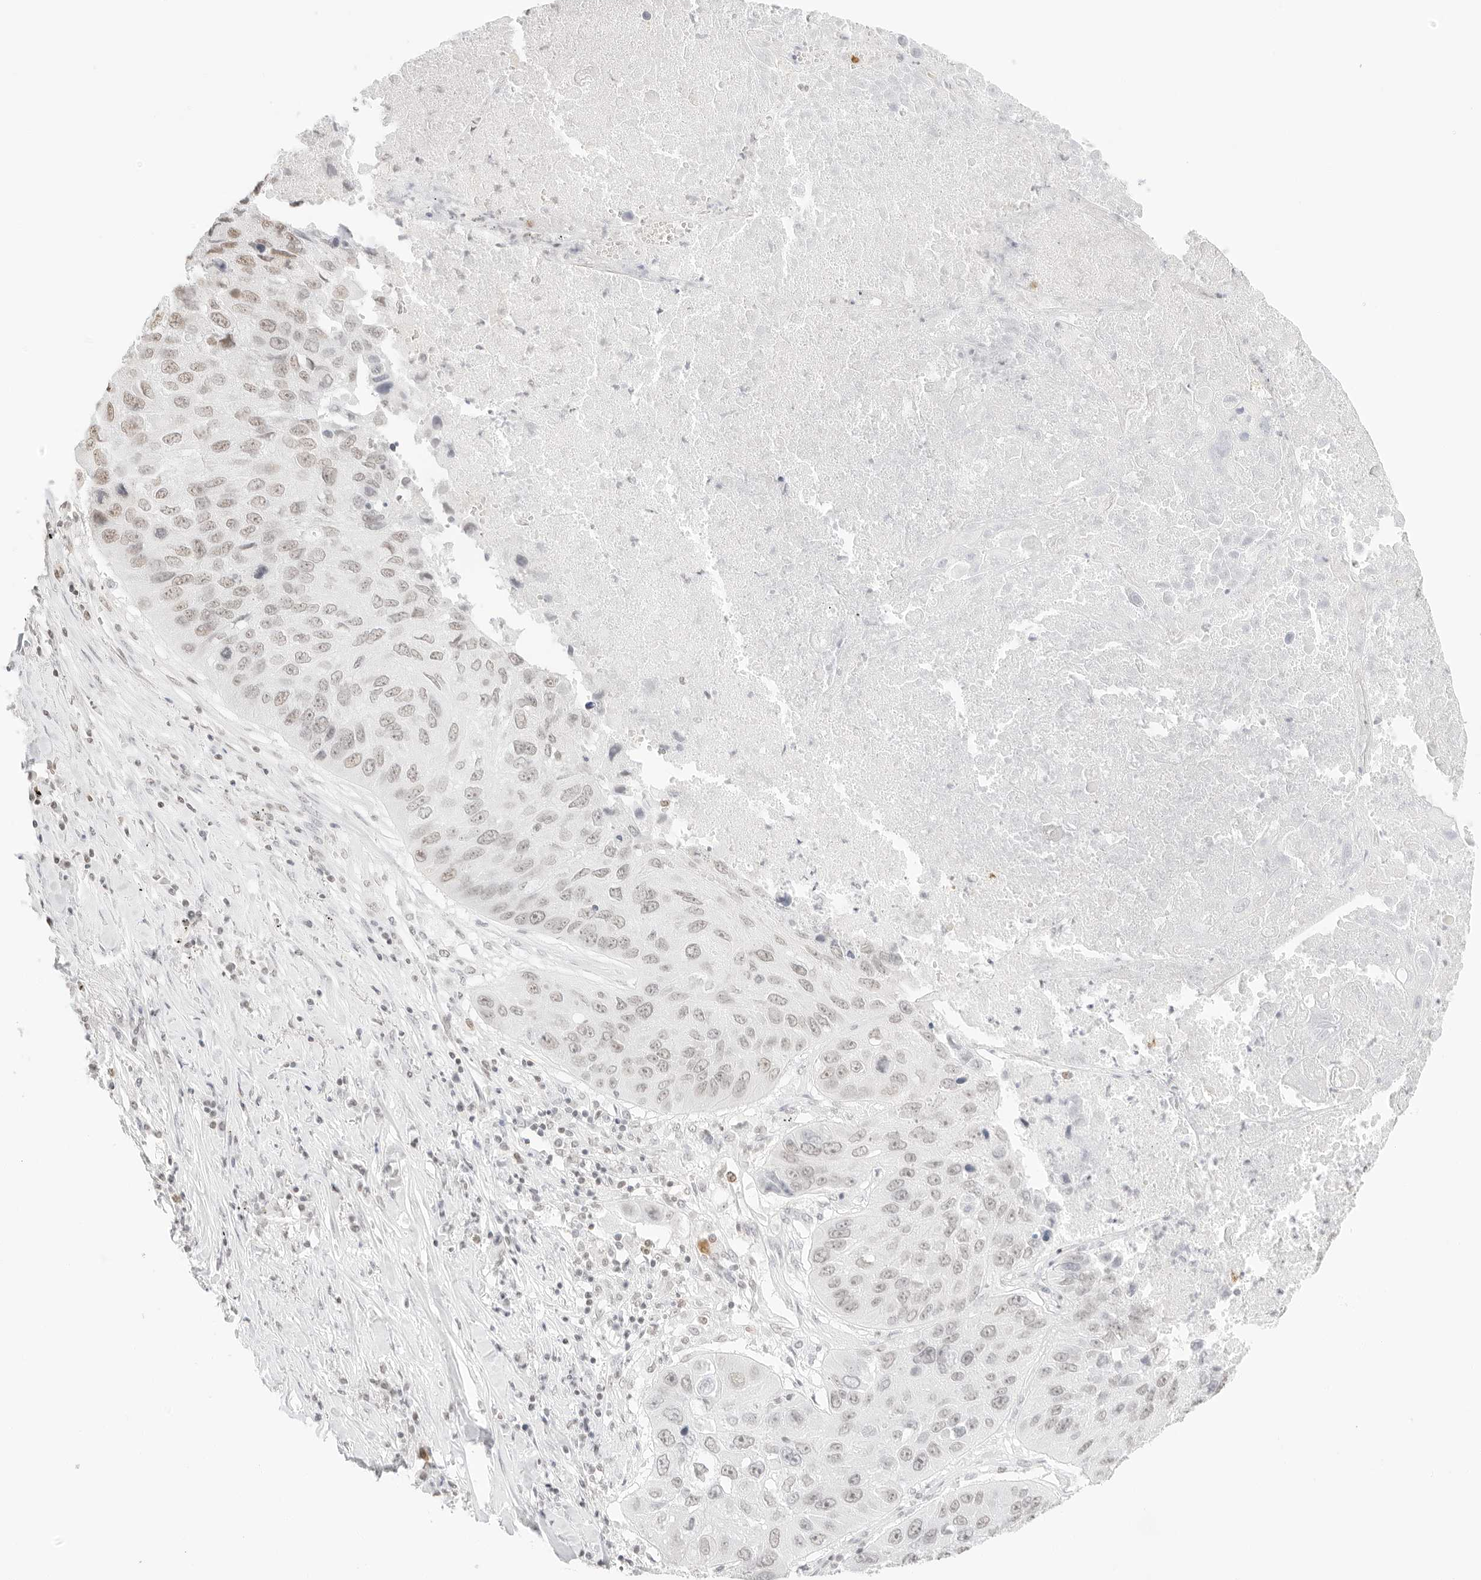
{"staining": {"intensity": "weak", "quantity": "25%-75%", "location": "nuclear"}, "tissue": "lung cancer", "cell_type": "Tumor cells", "image_type": "cancer", "snomed": [{"axis": "morphology", "description": "Squamous cell carcinoma, NOS"}, {"axis": "topography", "description": "Lung"}], "caption": "Immunohistochemistry (DAB) staining of lung cancer (squamous cell carcinoma) displays weak nuclear protein positivity in approximately 25%-75% of tumor cells. The staining is performed using DAB (3,3'-diaminobenzidine) brown chromogen to label protein expression. The nuclei are counter-stained blue using hematoxylin.", "gene": "FBLN5", "patient": {"sex": "male", "age": 61}}